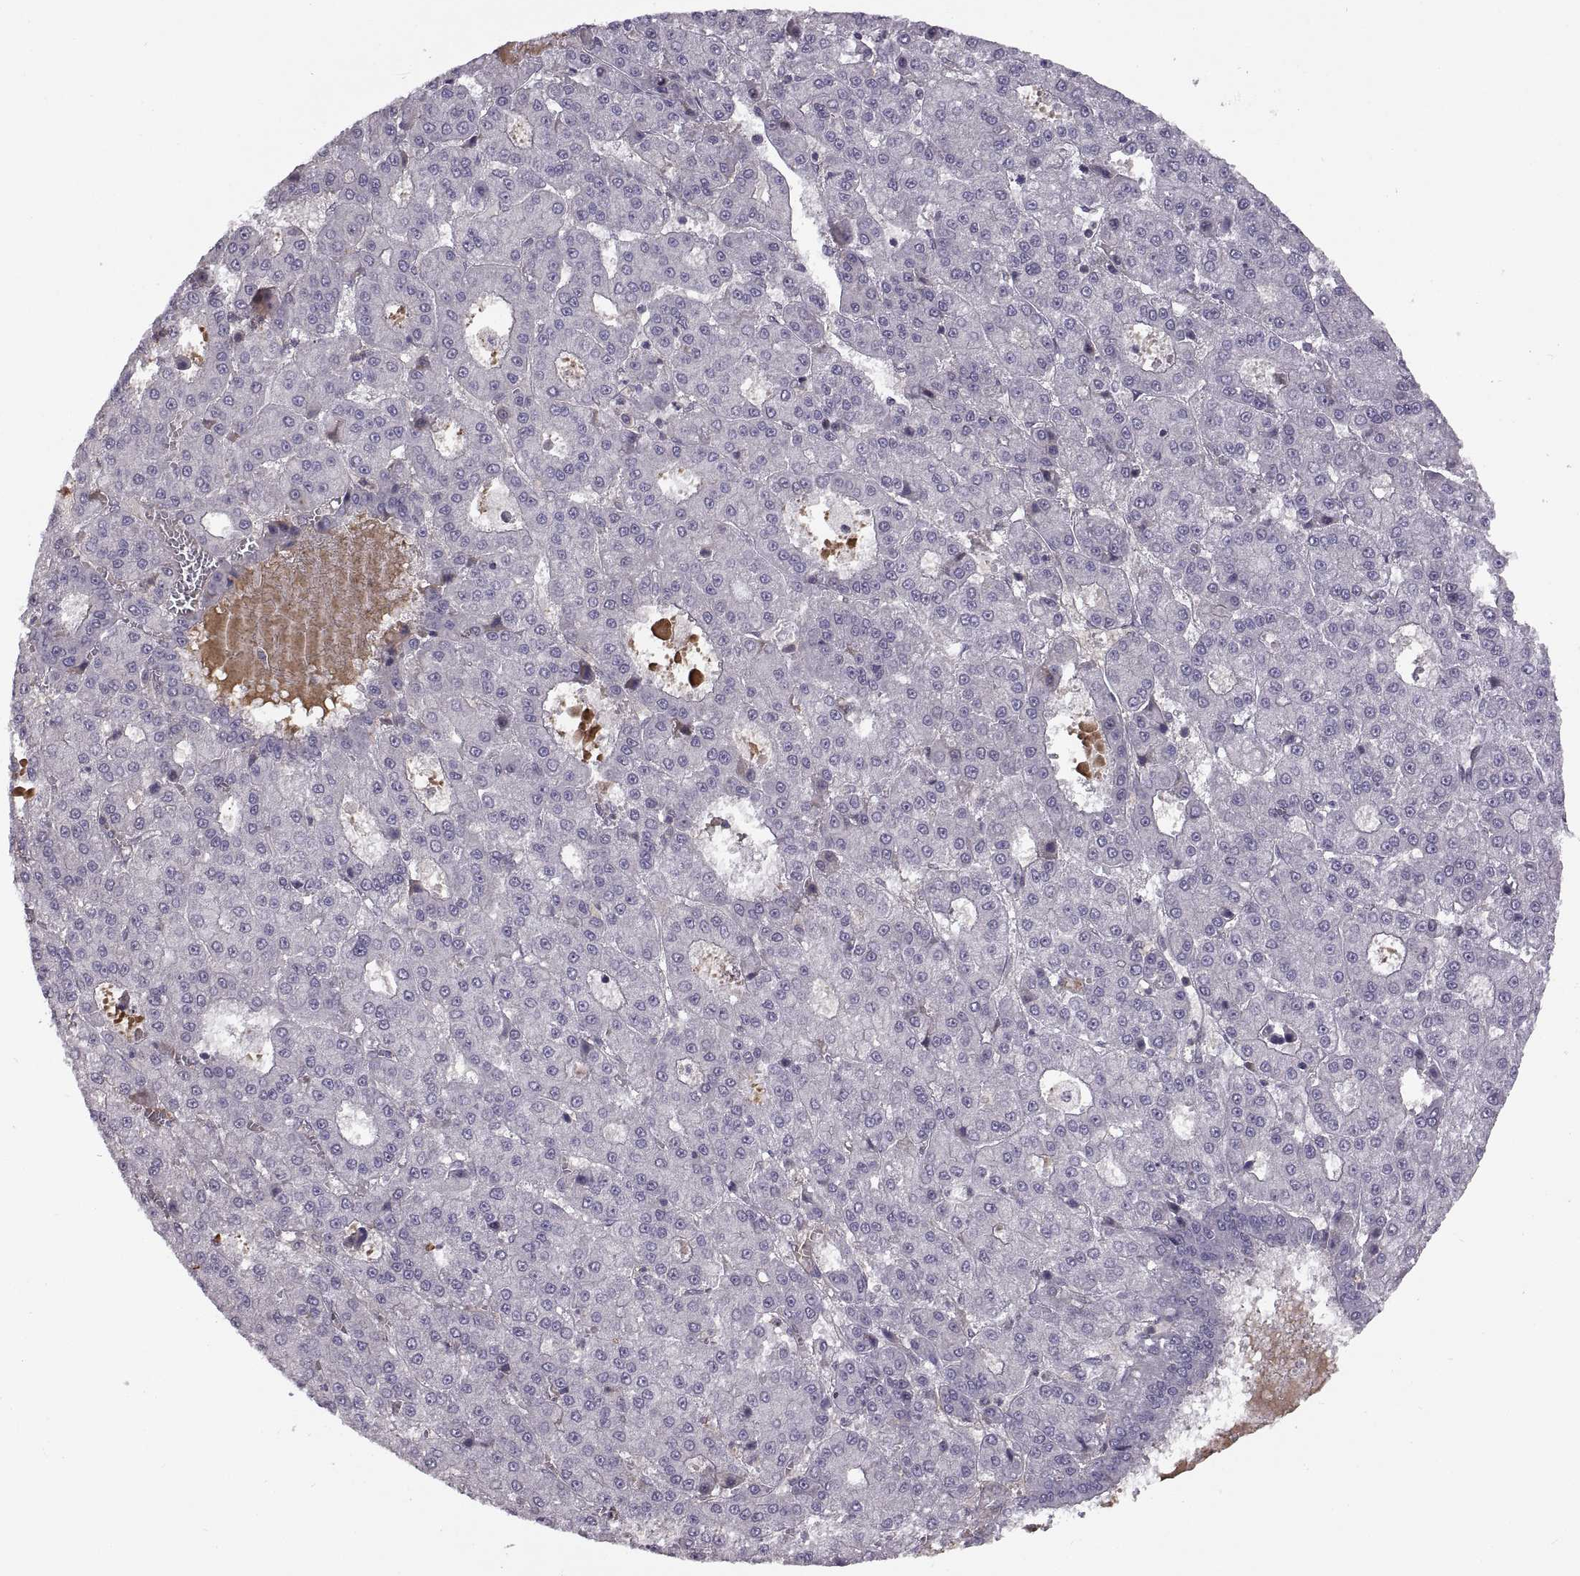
{"staining": {"intensity": "negative", "quantity": "none", "location": "none"}, "tissue": "liver cancer", "cell_type": "Tumor cells", "image_type": "cancer", "snomed": [{"axis": "morphology", "description": "Carcinoma, Hepatocellular, NOS"}, {"axis": "topography", "description": "Liver"}], "caption": "Protein analysis of hepatocellular carcinoma (liver) reveals no significant expression in tumor cells.", "gene": "NMNAT2", "patient": {"sex": "male", "age": 70}}